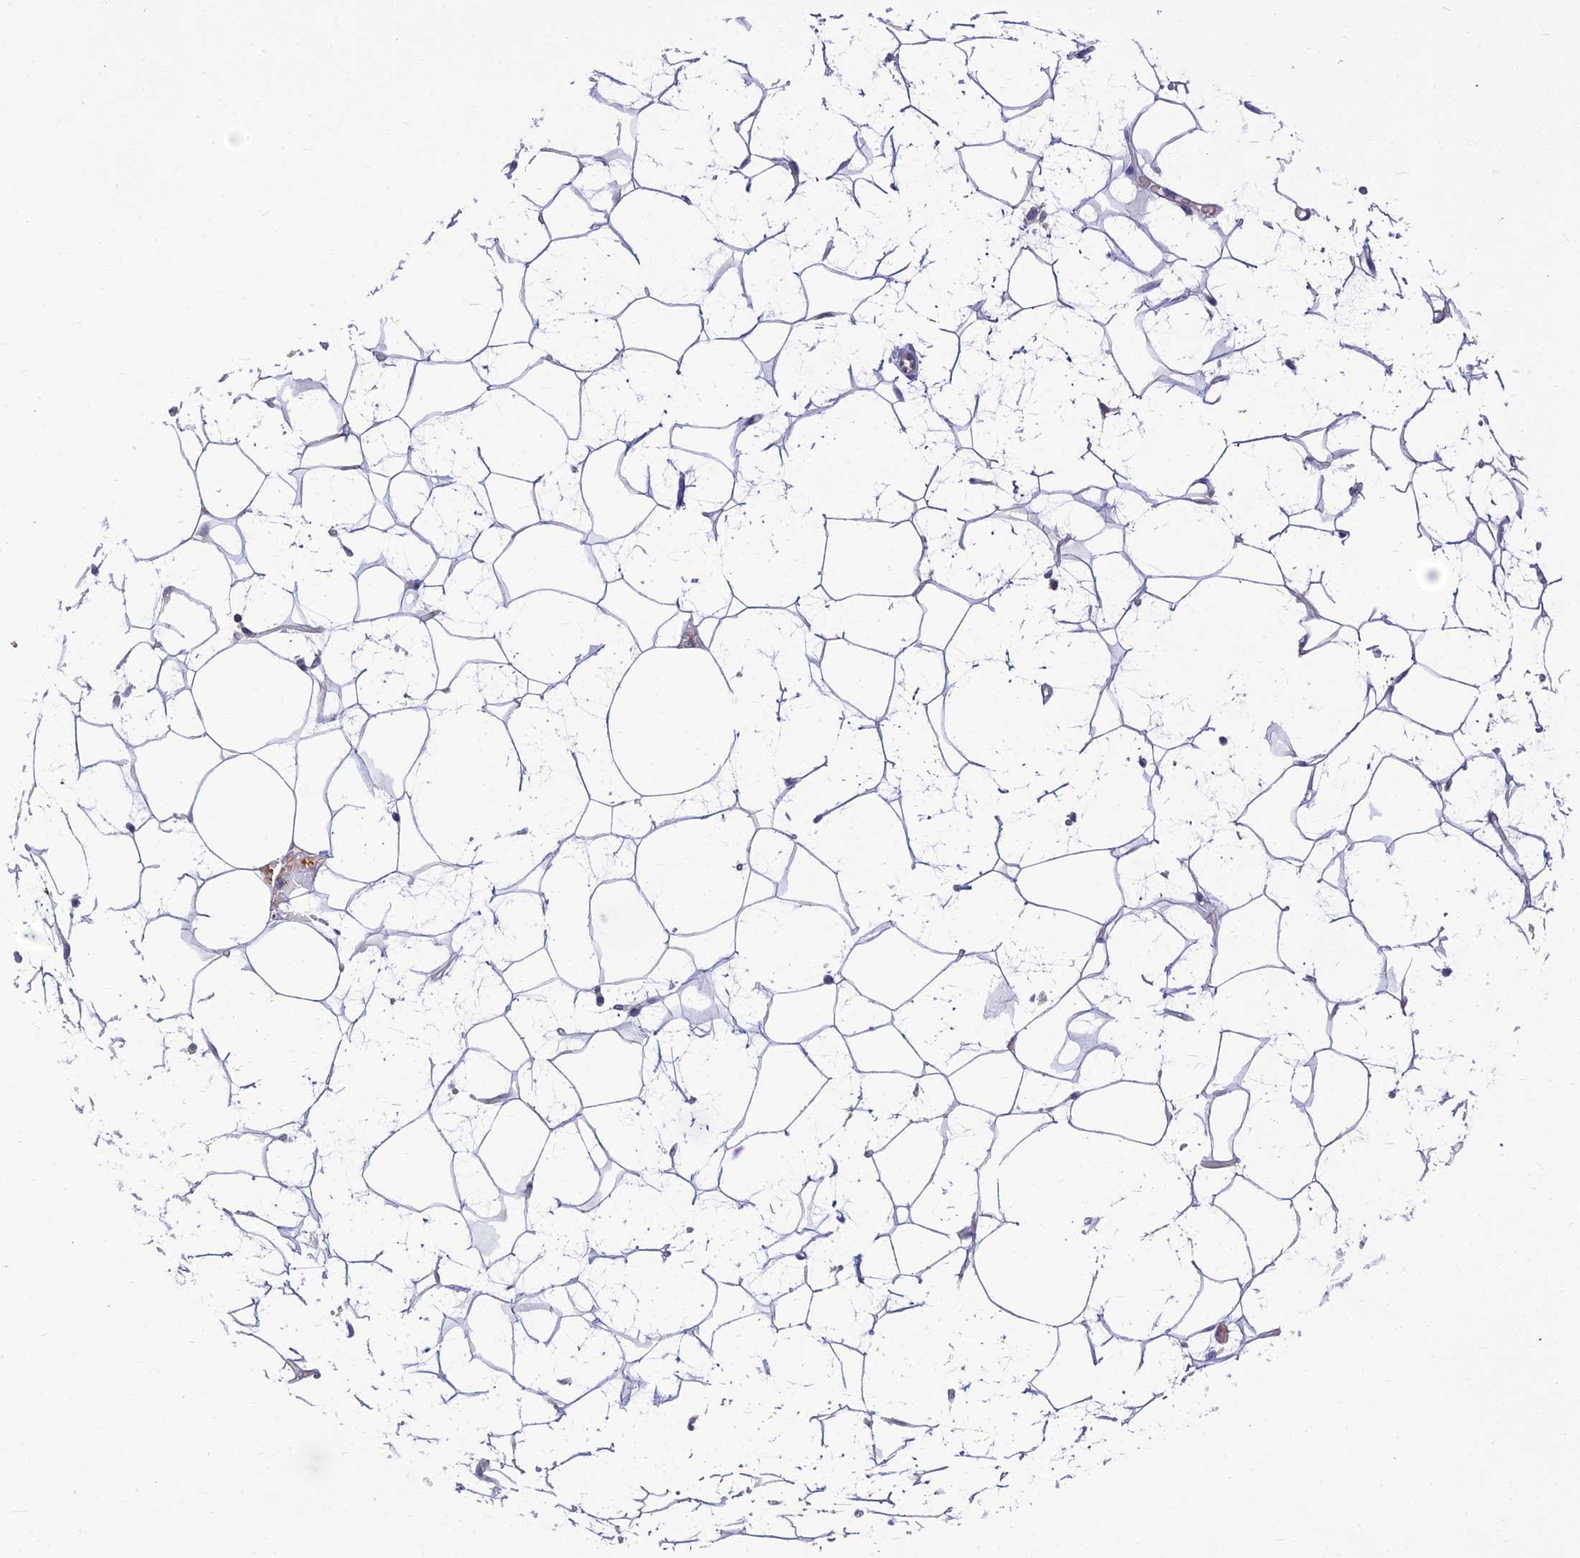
{"staining": {"intensity": "negative", "quantity": "none", "location": "none"}, "tissue": "adipose tissue", "cell_type": "Adipocytes", "image_type": "normal", "snomed": [{"axis": "morphology", "description": "Normal tissue, NOS"}, {"axis": "topography", "description": "Breast"}], "caption": "This photomicrograph is of benign adipose tissue stained with immunohistochemistry to label a protein in brown with the nuclei are counter-stained blue. There is no expression in adipocytes. Nuclei are stained in blue.", "gene": "CLIP4", "patient": {"sex": "female", "age": 26}}